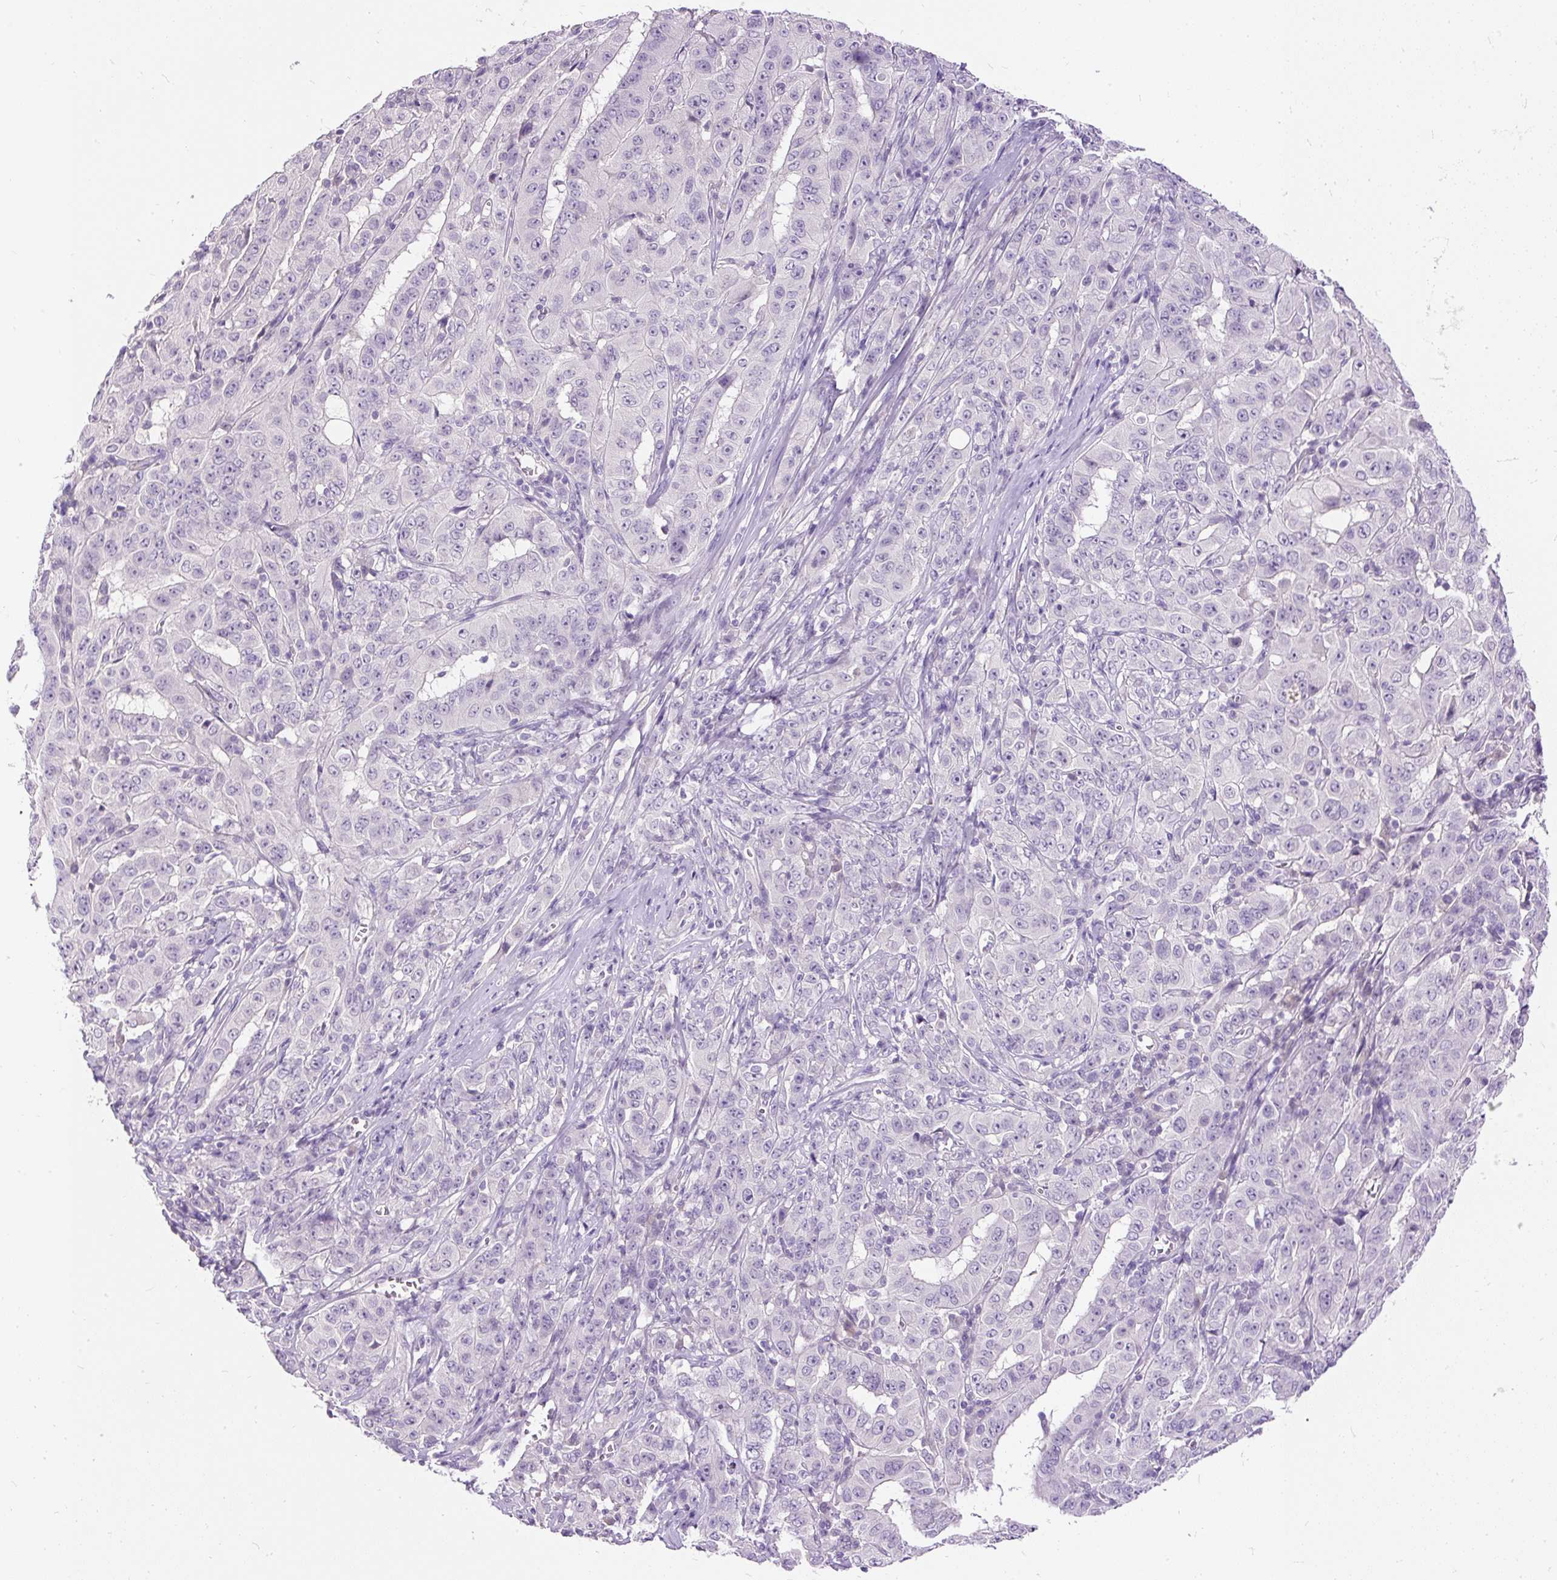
{"staining": {"intensity": "negative", "quantity": "none", "location": "none"}, "tissue": "pancreatic cancer", "cell_type": "Tumor cells", "image_type": "cancer", "snomed": [{"axis": "morphology", "description": "Adenocarcinoma, NOS"}, {"axis": "topography", "description": "Pancreas"}], "caption": "The histopathology image exhibits no staining of tumor cells in pancreatic adenocarcinoma.", "gene": "KRTAP20-3", "patient": {"sex": "male", "age": 63}}